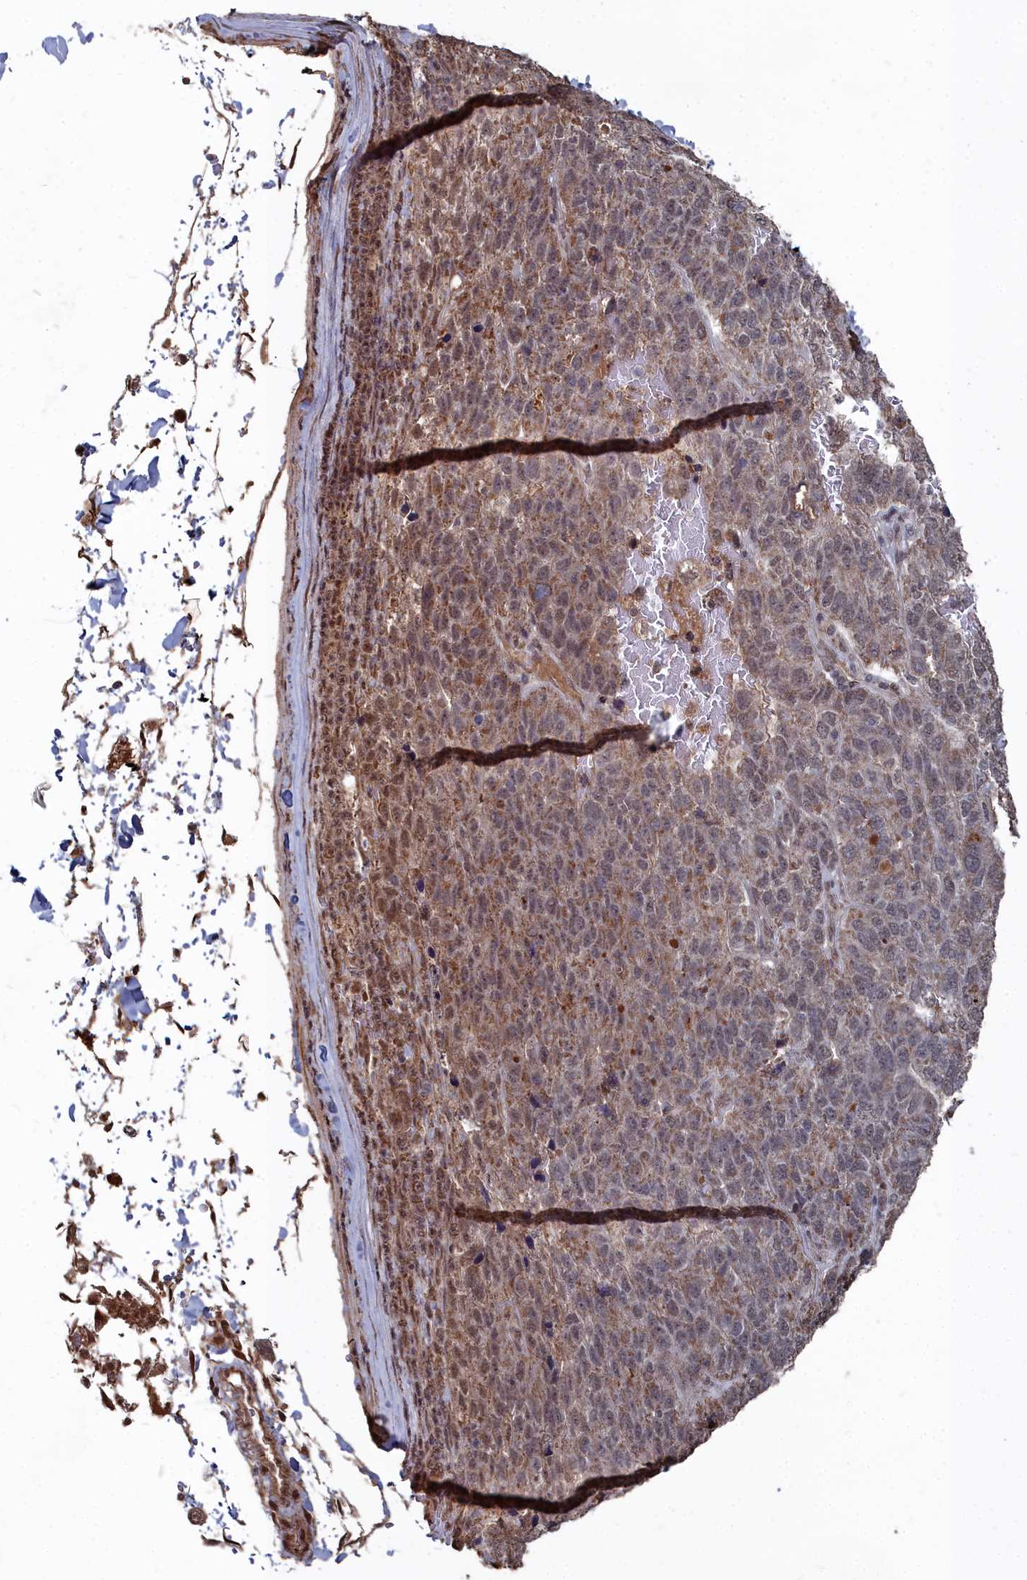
{"staining": {"intensity": "moderate", "quantity": "25%-75%", "location": "cytoplasmic/membranous"}, "tissue": "pancreatic cancer", "cell_type": "Tumor cells", "image_type": "cancer", "snomed": [{"axis": "morphology", "description": "Adenocarcinoma, NOS"}, {"axis": "topography", "description": "Pancreas"}], "caption": "The photomicrograph shows a brown stain indicating the presence of a protein in the cytoplasmic/membranous of tumor cells in pancreatic cancer (adenocarcinoma).", "gene": "CCNP", "patient": {"sex": "female", "age": 61}}